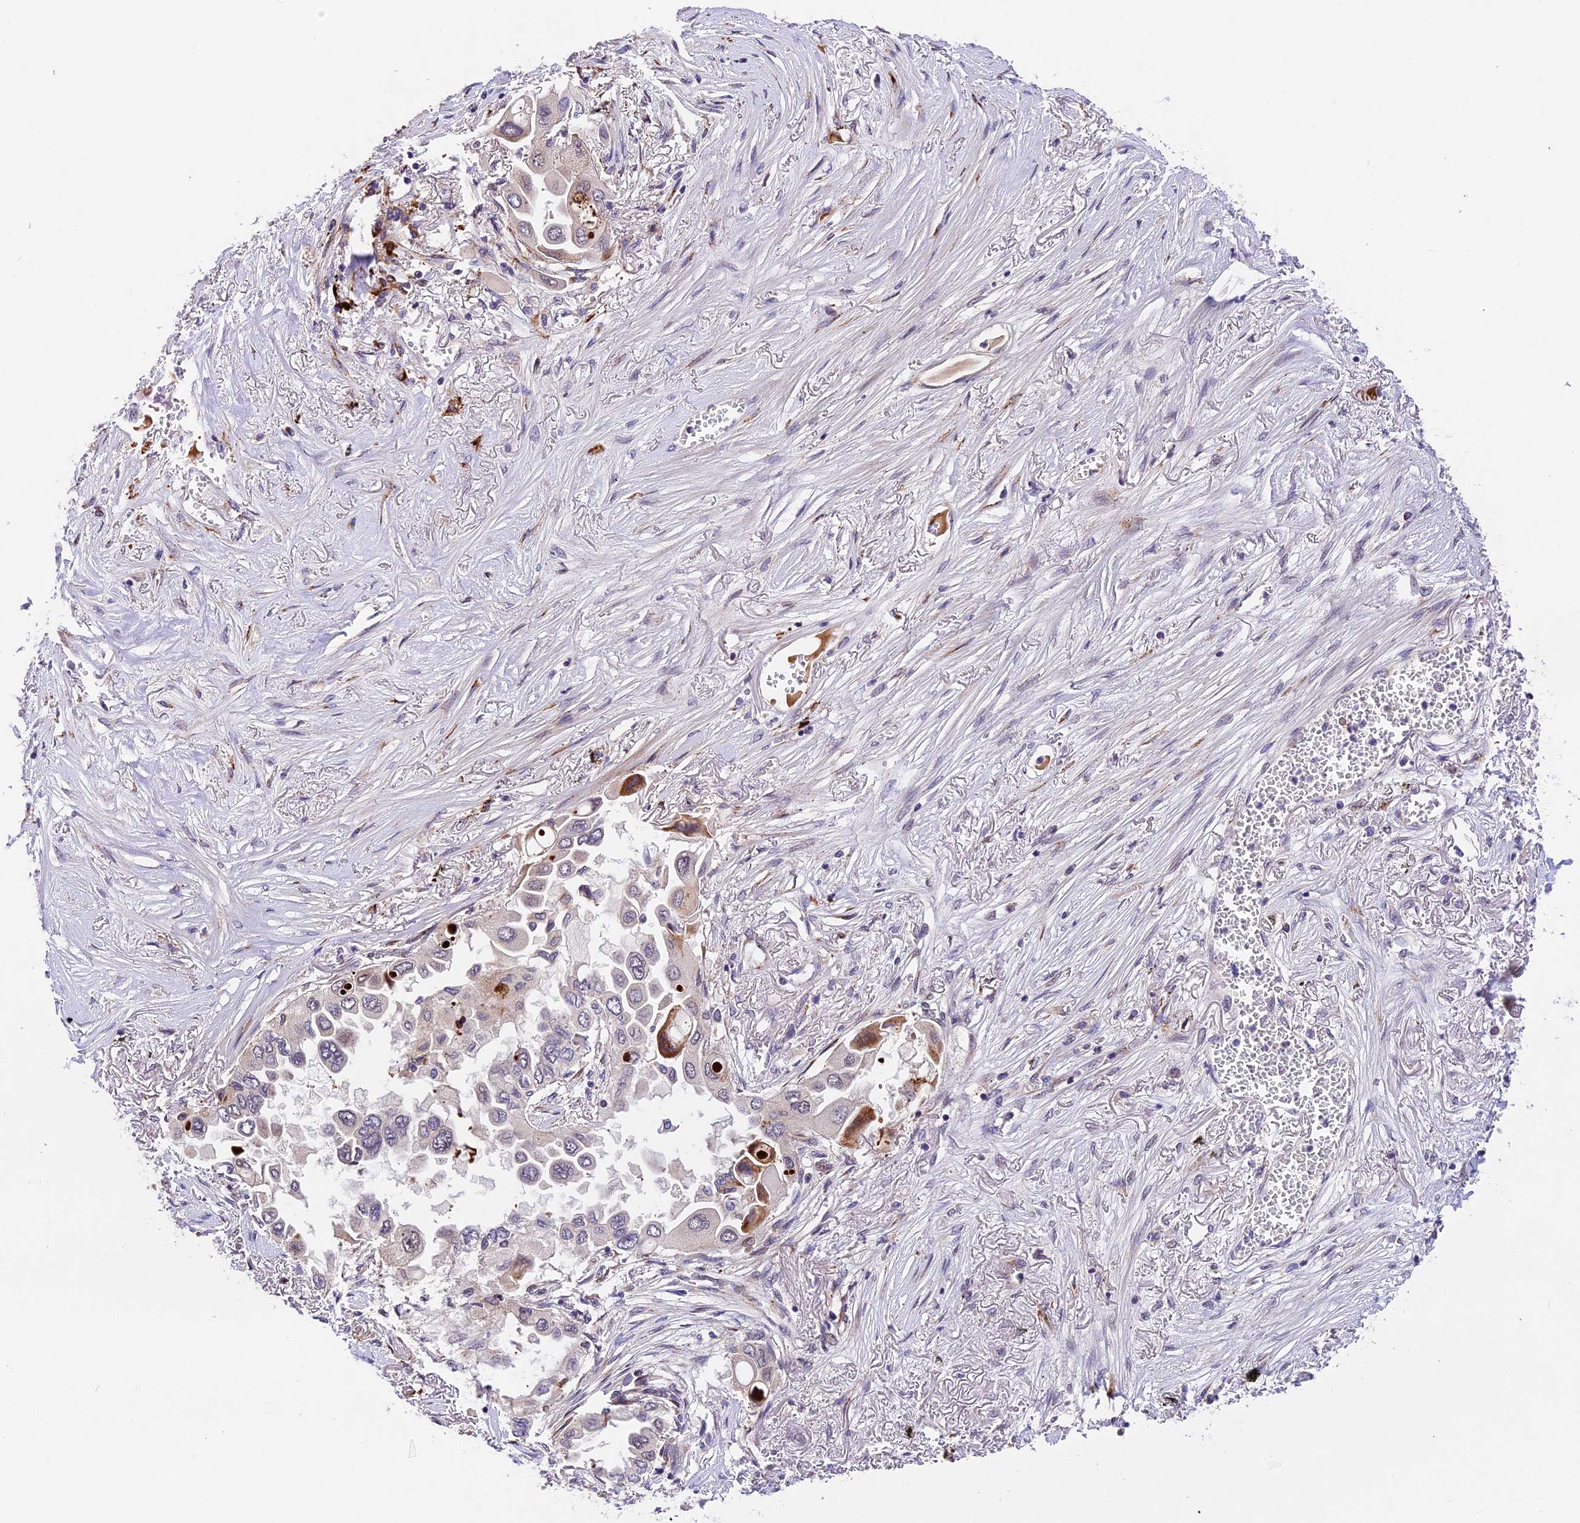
{"staining": {"intensity": "moderate", "quantity": "<25%", "location": "cytoplasmic/membranous"}, "tissue": "lung cancer", "cell_type": "Tumor cells", "image_type": "cancer", "snomed": [{"axis": "morphology", "description": "Adenocarcinoma, NOS"}, {"axis": "topography", "description": "Lung"}], "caption": "Immunohistochemical staining of human adenocarcinoma (lung) reveals moderate cytoplasmic/membranous protein positivity in about <25% of tumor cells. The staining is performed using DAB brown chromogen to label protein expression. The nuclei are counter-stained blue using hematoxylin.", "gene": "FBXO45", "patient": {"sex": "female", "age": 76}}